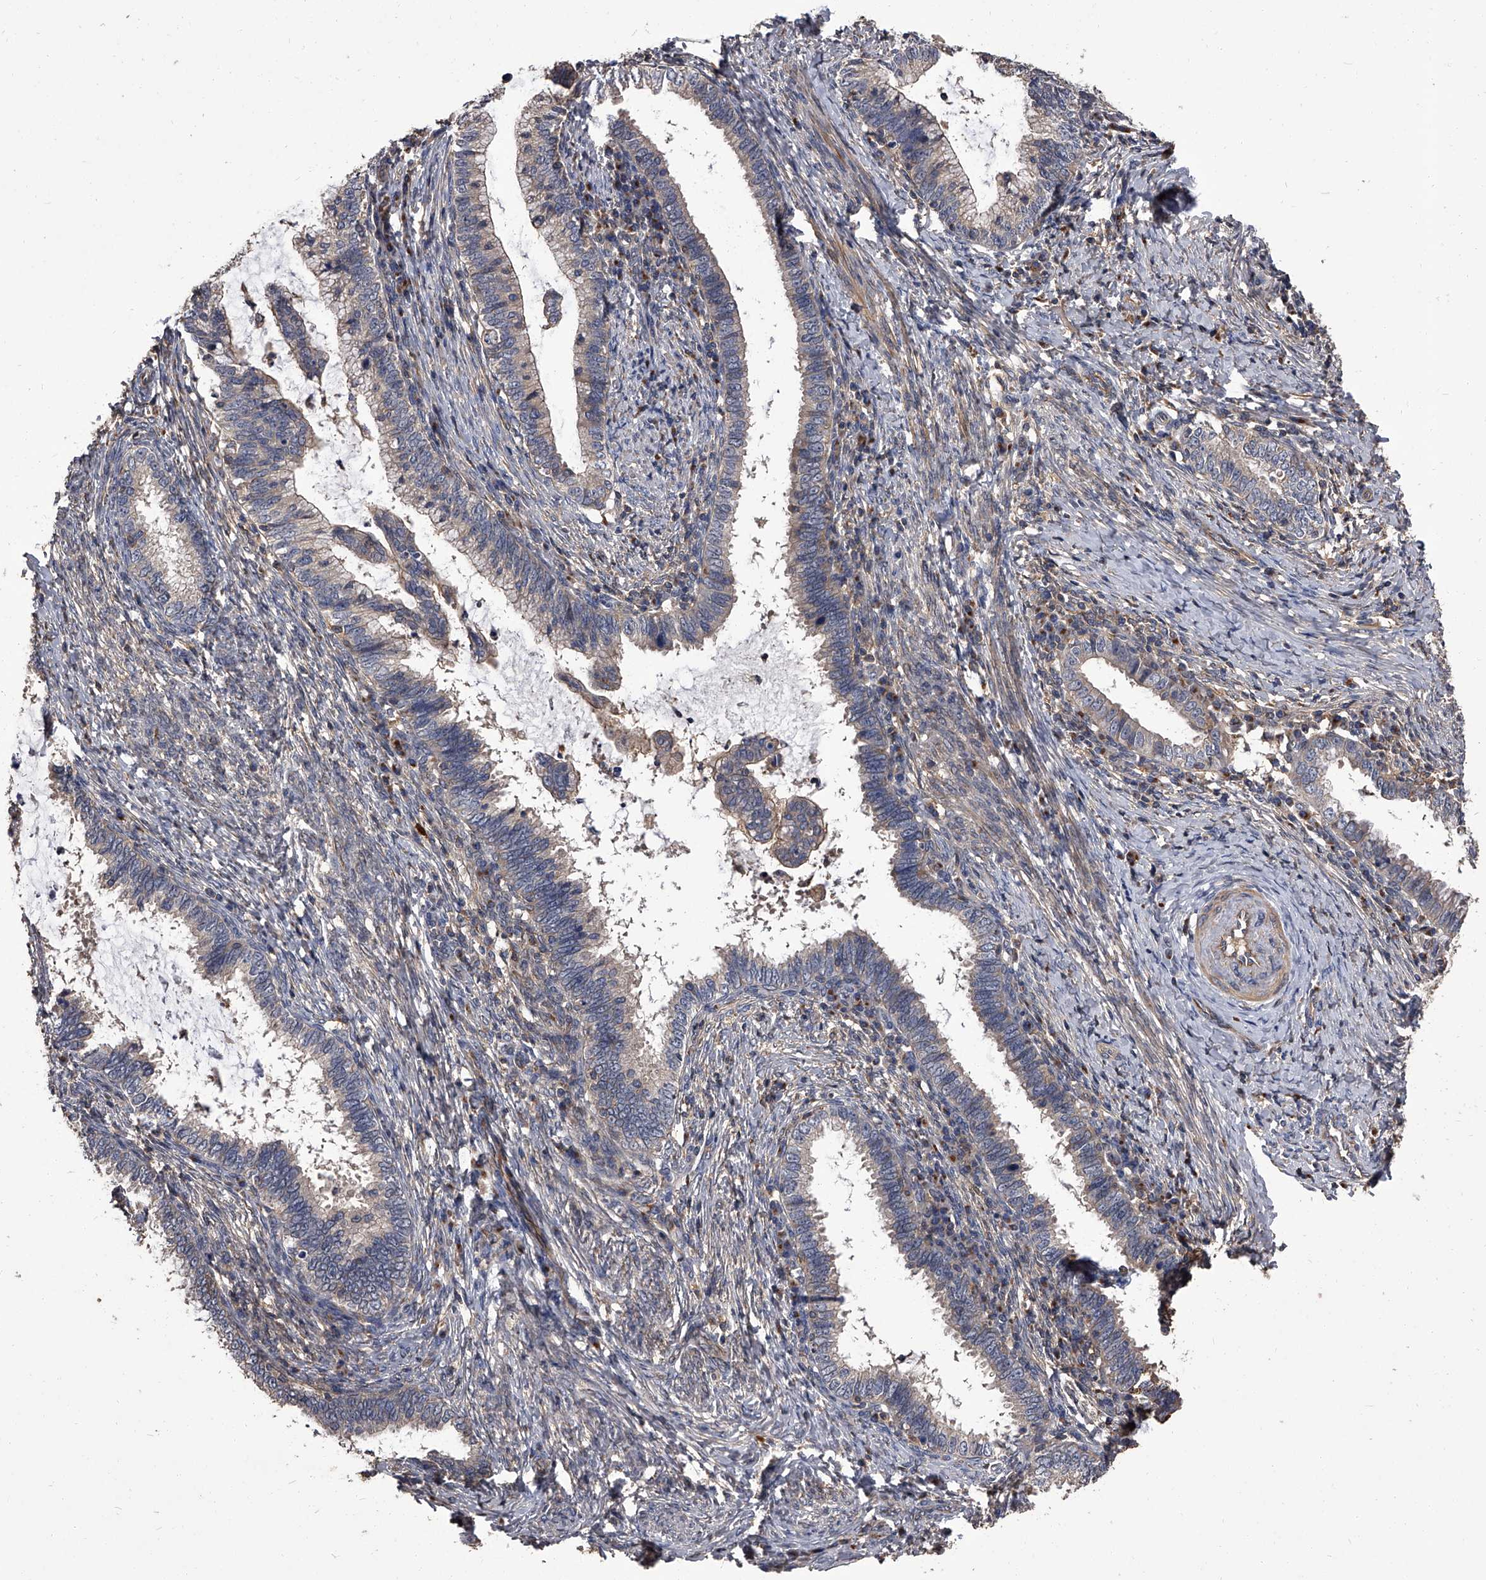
{"staining": {"intensity": "weak", "quantity": "<25%", "location": "cytoplasmic/membranous"}, "tissue": "cervical cancer", "cell_type": "Tumor cells", "image_type": "cancer", "snomed": [{"axis": "morphology", "description": "Adenocarcinoma, NOS"}, {"axis": "topography", "description": "Cervix"}], "caption": "Immunohistochemical staining of cervical cancer displays no significant expression in tumor cells.", "gene": "STK36", "patient": {"sex": "female", "age": 36}}